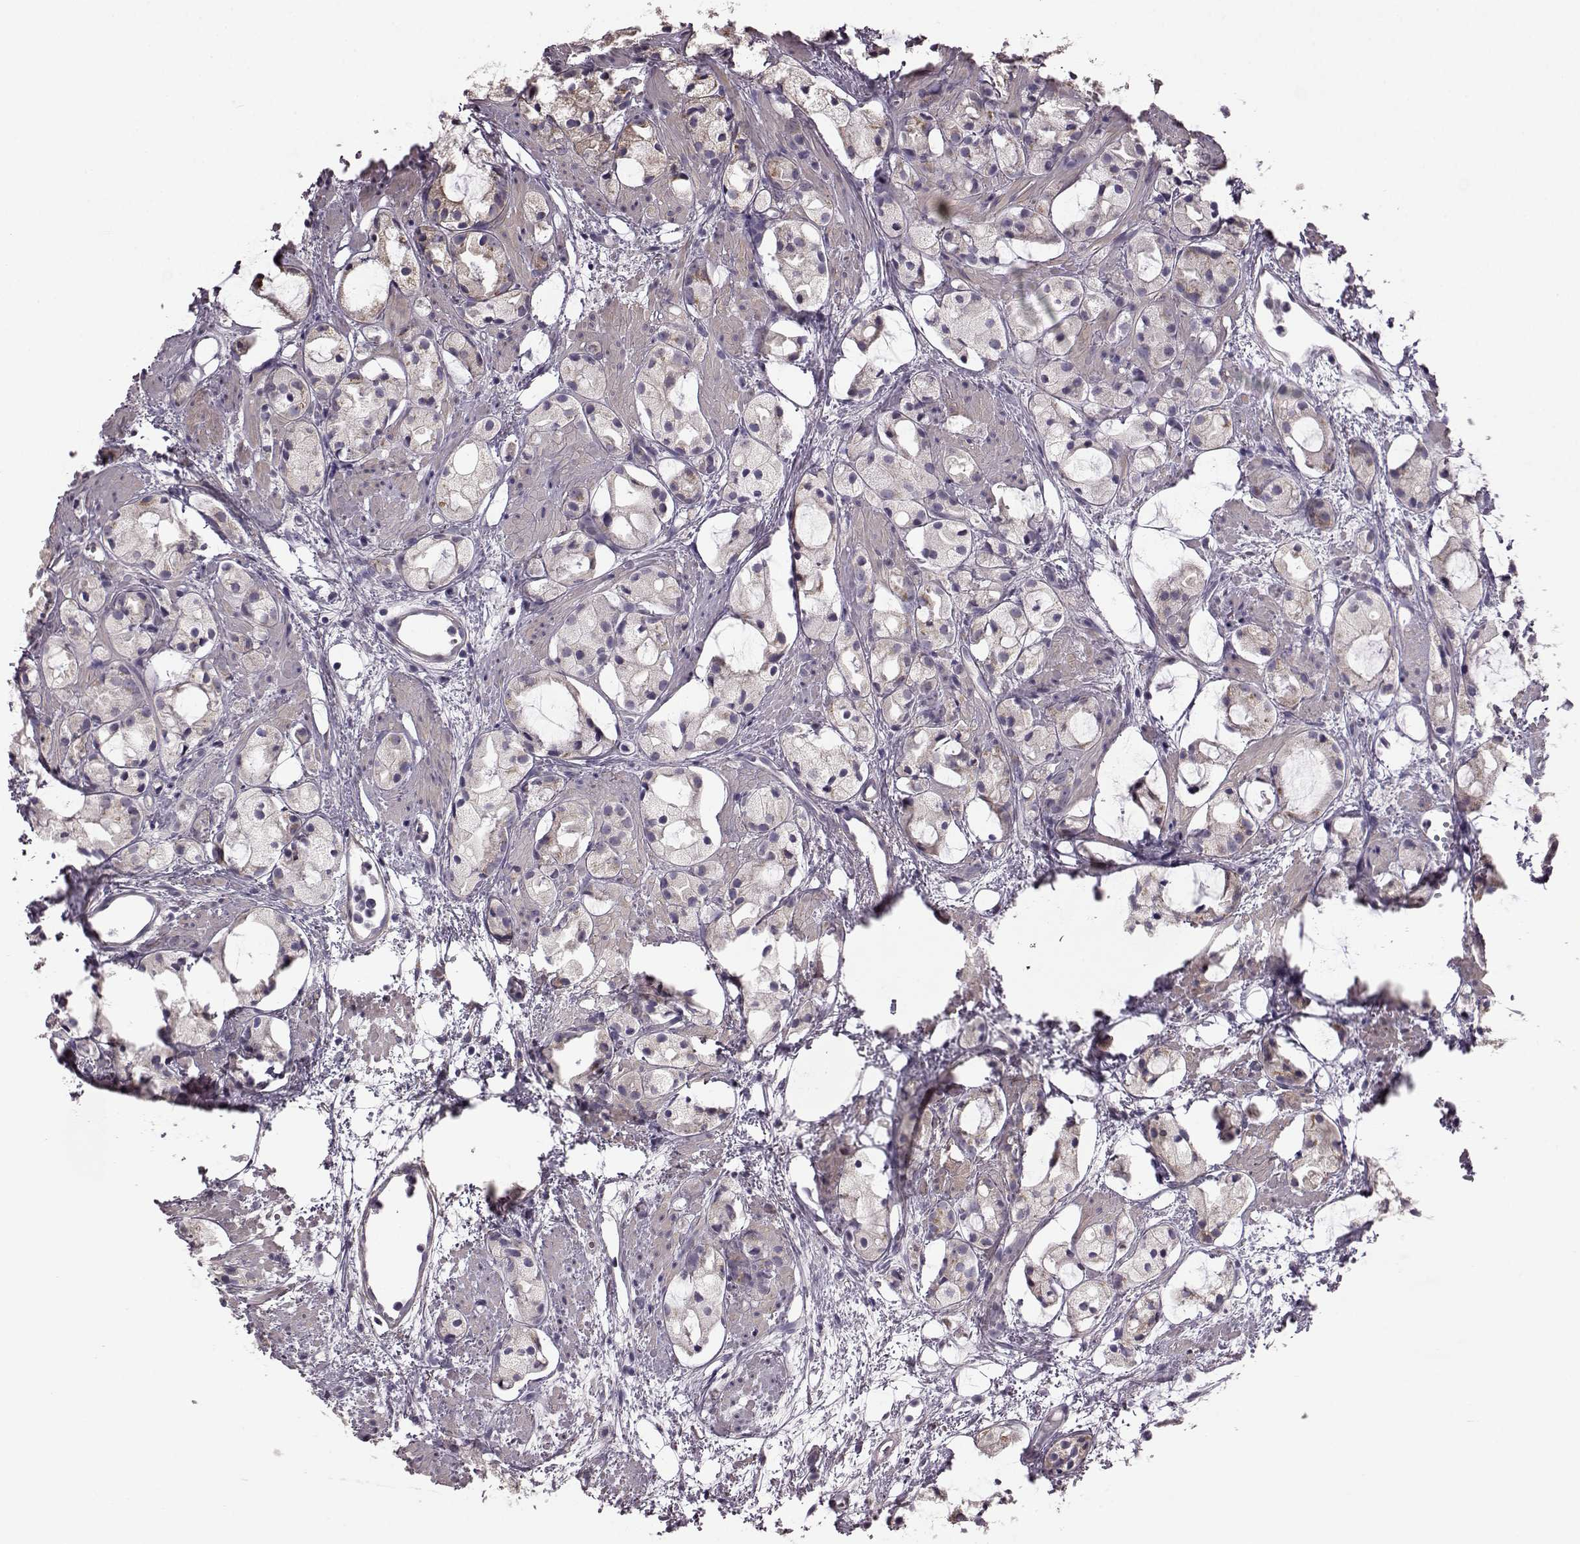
{"staining": {"intensity": "negative", "quantity": "none", "location": "none"}, "tissue": "prostate cancer", "cell_type": "Tumor cells", "image_type": "cancer", "snomed": [{"axis": "morphology", "description": "Adenocarcinoma, High grade"}, {"axis": "topography", "description": "Prostate"}], "caption": "Prostate high-grade adenocarcinoma was stained to show a protein in brown. There is no significant staining in tumor cells.", "gene": "GRK1", "patient": {"sex": "male", "age": 85}}